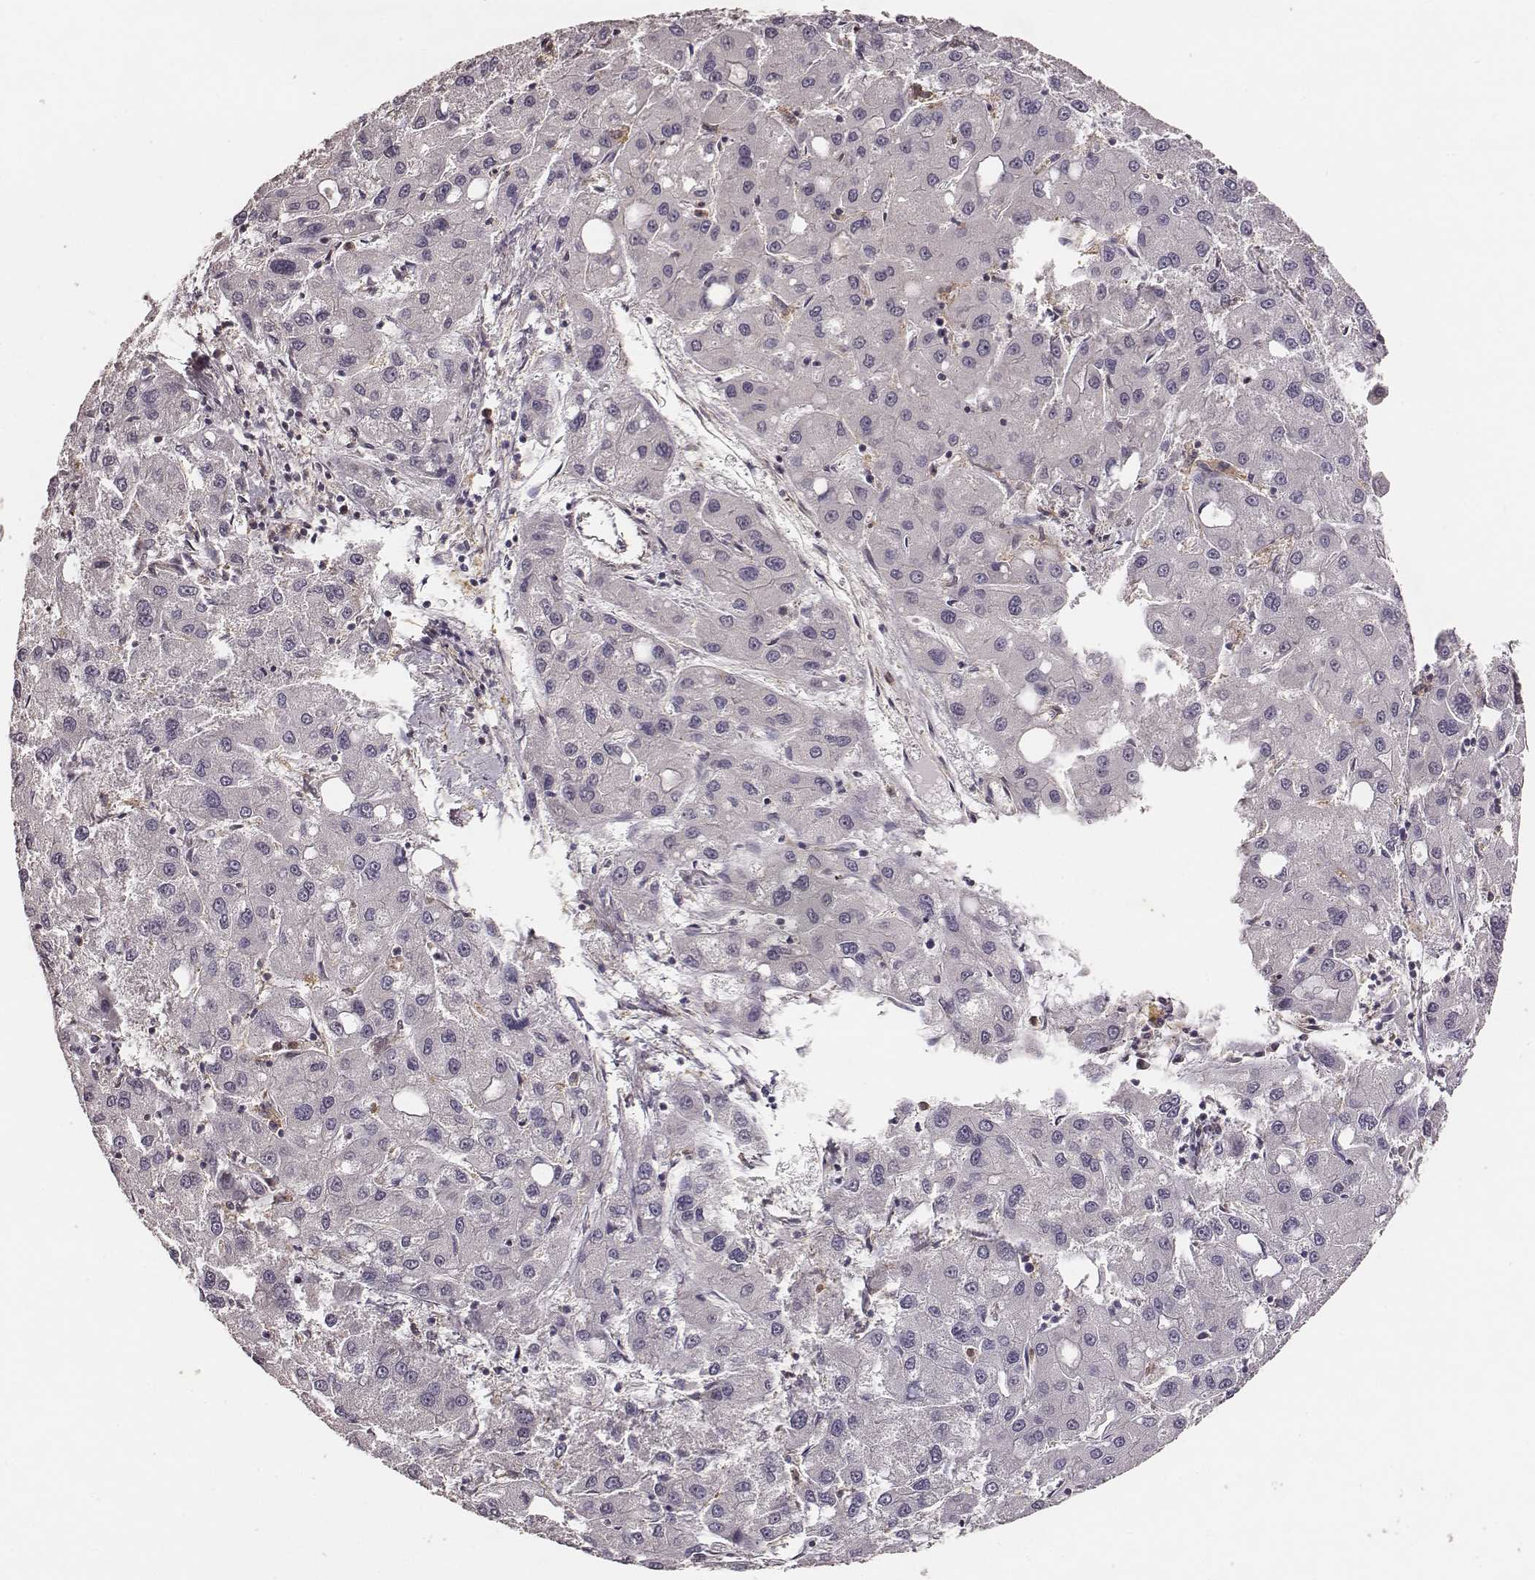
{"staining": {"intensity": "negative", "quantity": "none", "location": "none"}, "tissue": "liver cancer", "cell_type": "Tumor cells", "image_type": "cancer", "snomed": [{"axis": "morphology", "description": "Carcinoma, Hepatocellular, NOS"}, {"axis": "topography", "description": "Liver"}], "caption": "A micrograph of hepatocellular carcinoma (liver) stained for a protein exhibits no brown staining in tumor cells.", "gene": "VPS26A", "patient": {"sex": "male", "age": 73}}